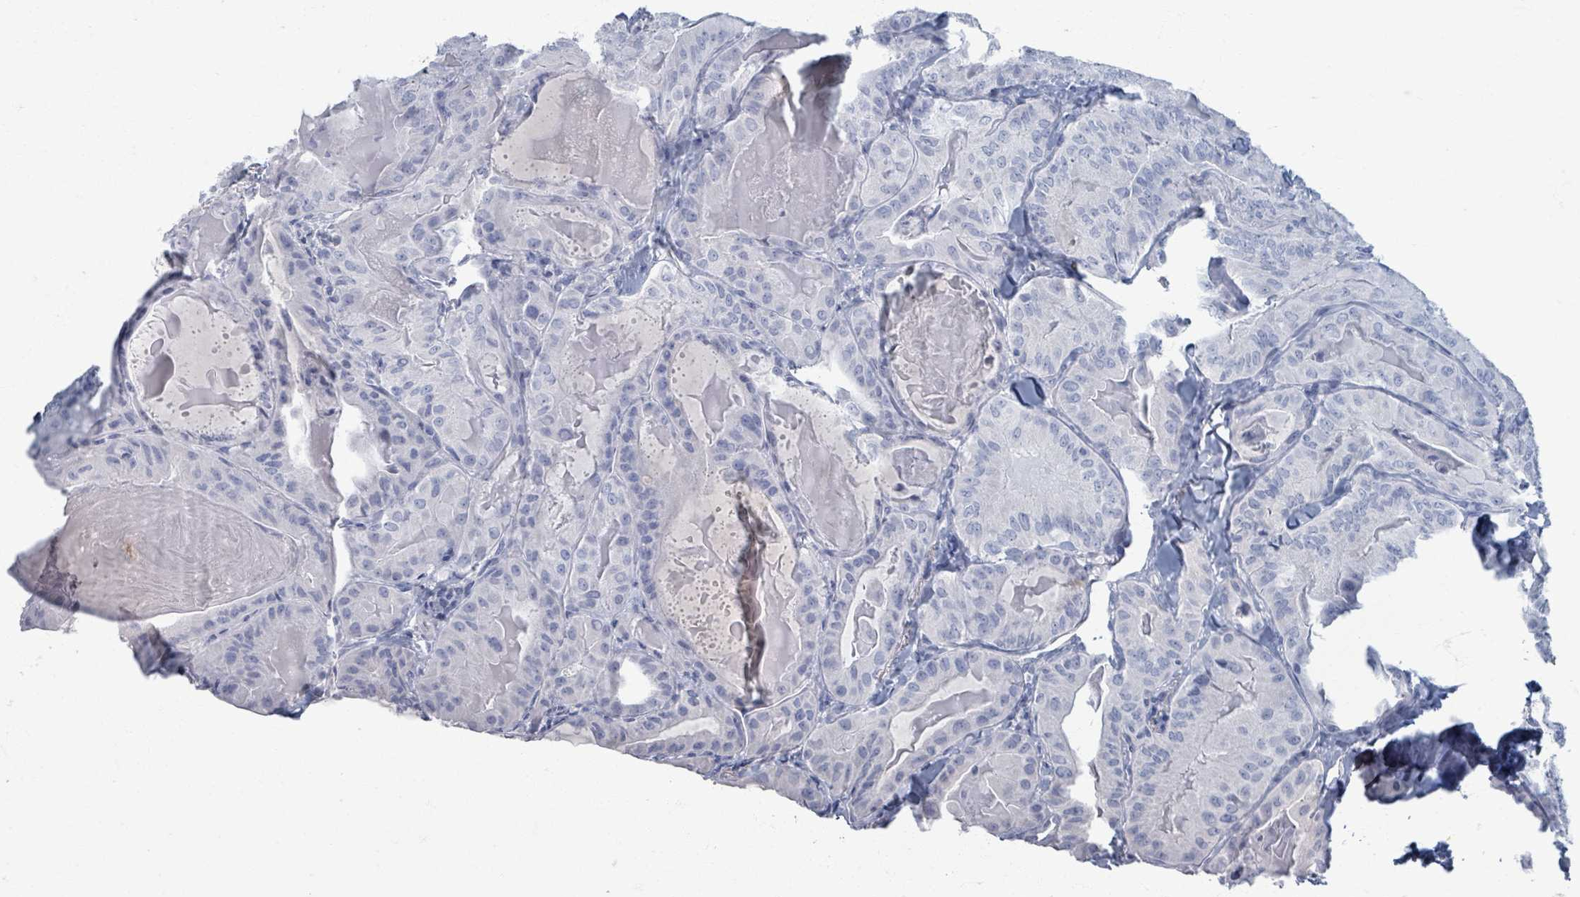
{"staining": {"intensity": "negative", "quantity": "none", "location": "none"}, "tissue": "thyroid cancer", "cell_type": "Tumor cells", "image_type": "cancer", "snomed": [{"axis": "morphology", "description": "Papillary adenocarcinoma, NOS"}, {"axis": "topography", "description": "Thyroid gland"}], "caption": "Protein analysis of papillary adenocarcinoma (thyroid) shows no significant positivity in tumor cells.", "gene": "TAS2R1", "patient": {"sex": "female", "age": 68}}